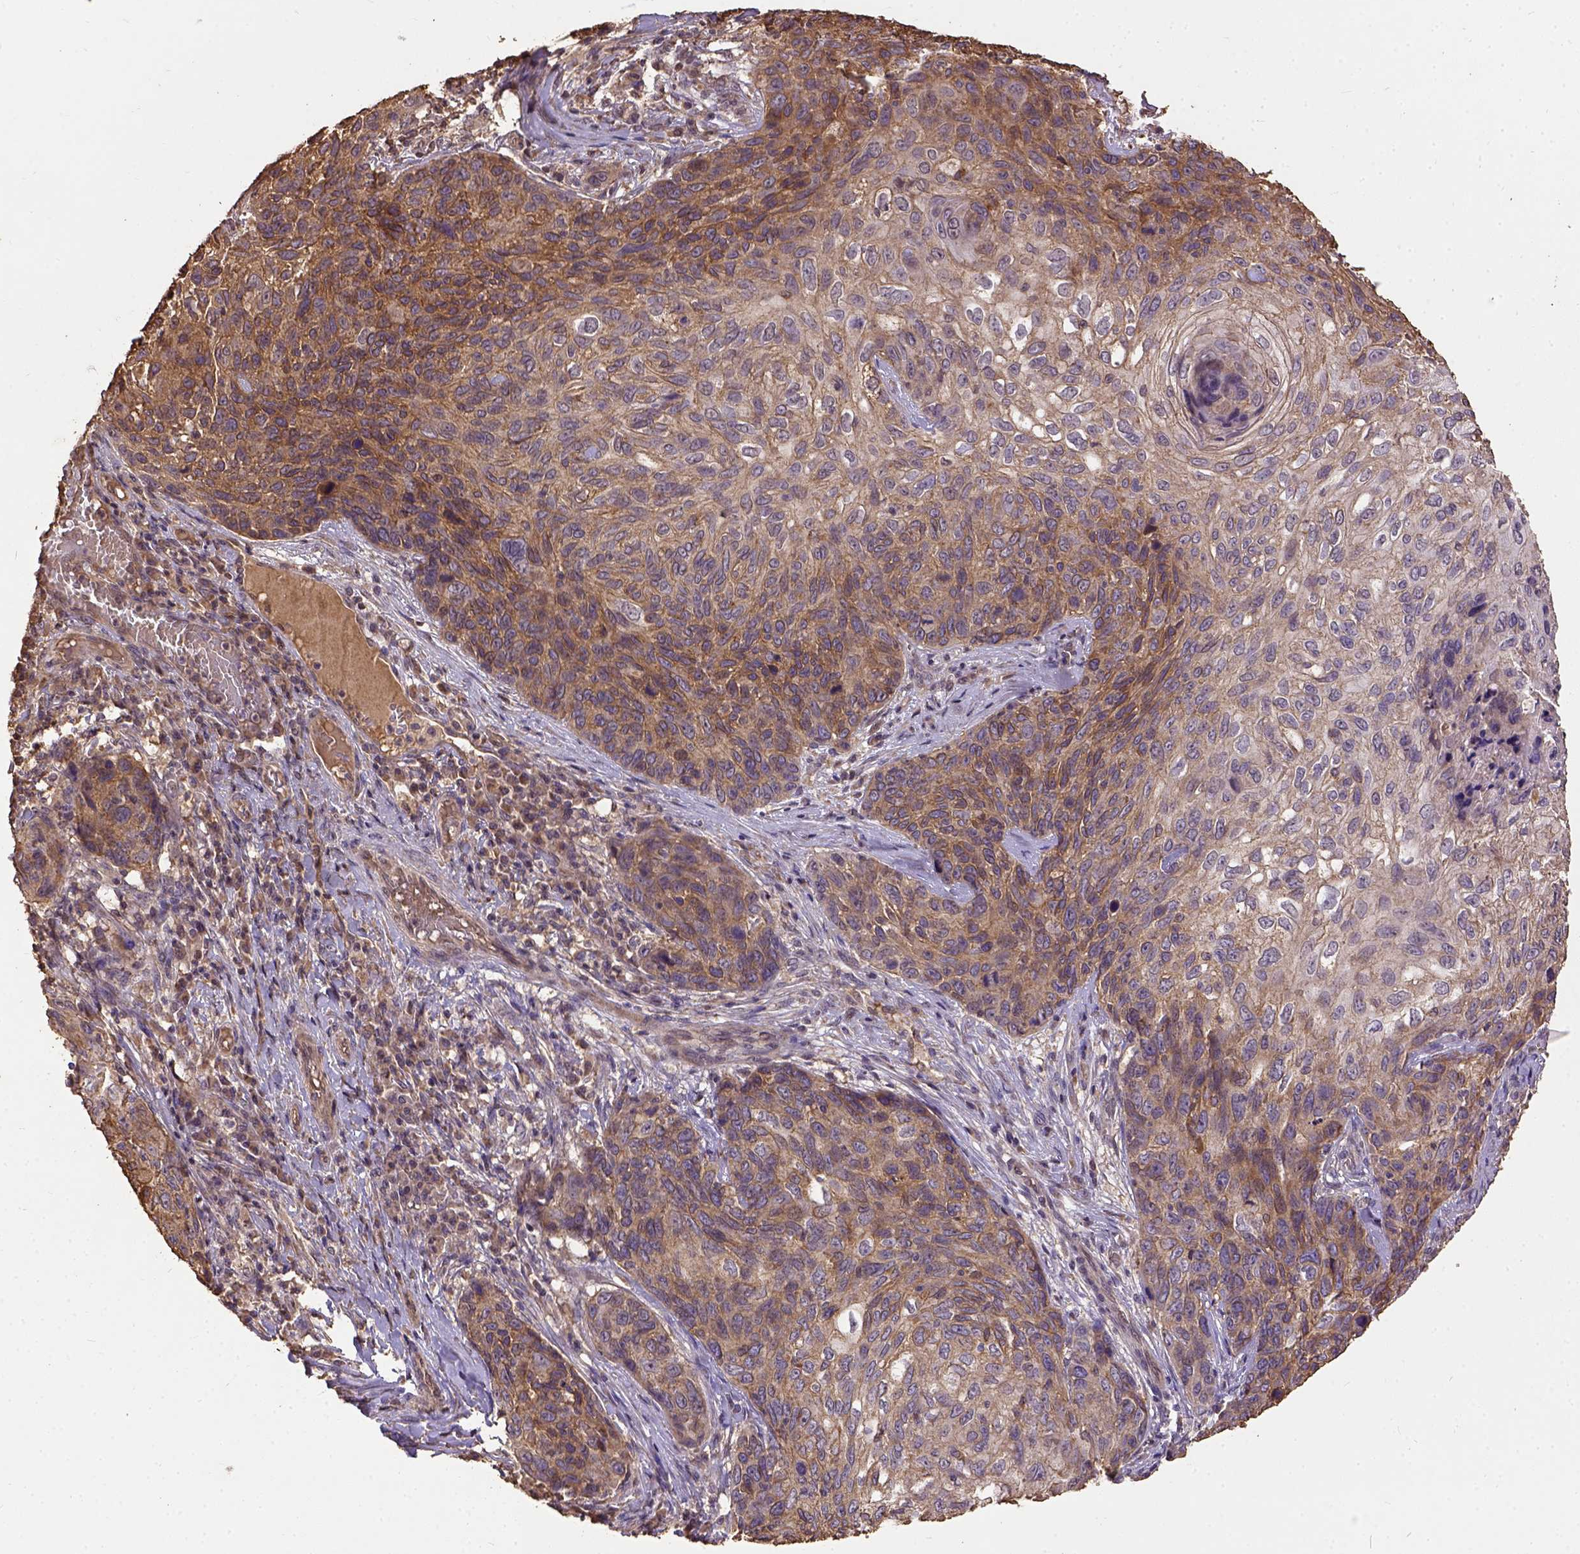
{"staining": {"intensity": "moderate", "quantity": "25%-75%", "location": "cytoplasmic/membranous"}, "tissue": "skin cancer", "cell_type": "Tumor cells", "image_type": "cancer", "snomed": [{"axis": "morphology", "description": "Squamous cell carcinoma, NOS"}, {"axis": "topography", "description": "Skin"}], "caption": "Skin squamous cell carcinoma stained with immunohistochemistry (IHC) demonstrates moderate cytoplasmic/membranous expression in about 25%-75% of tumor cells.", "gene": "ATP1B3", "patient": {"sex": "male", "age": 92}}